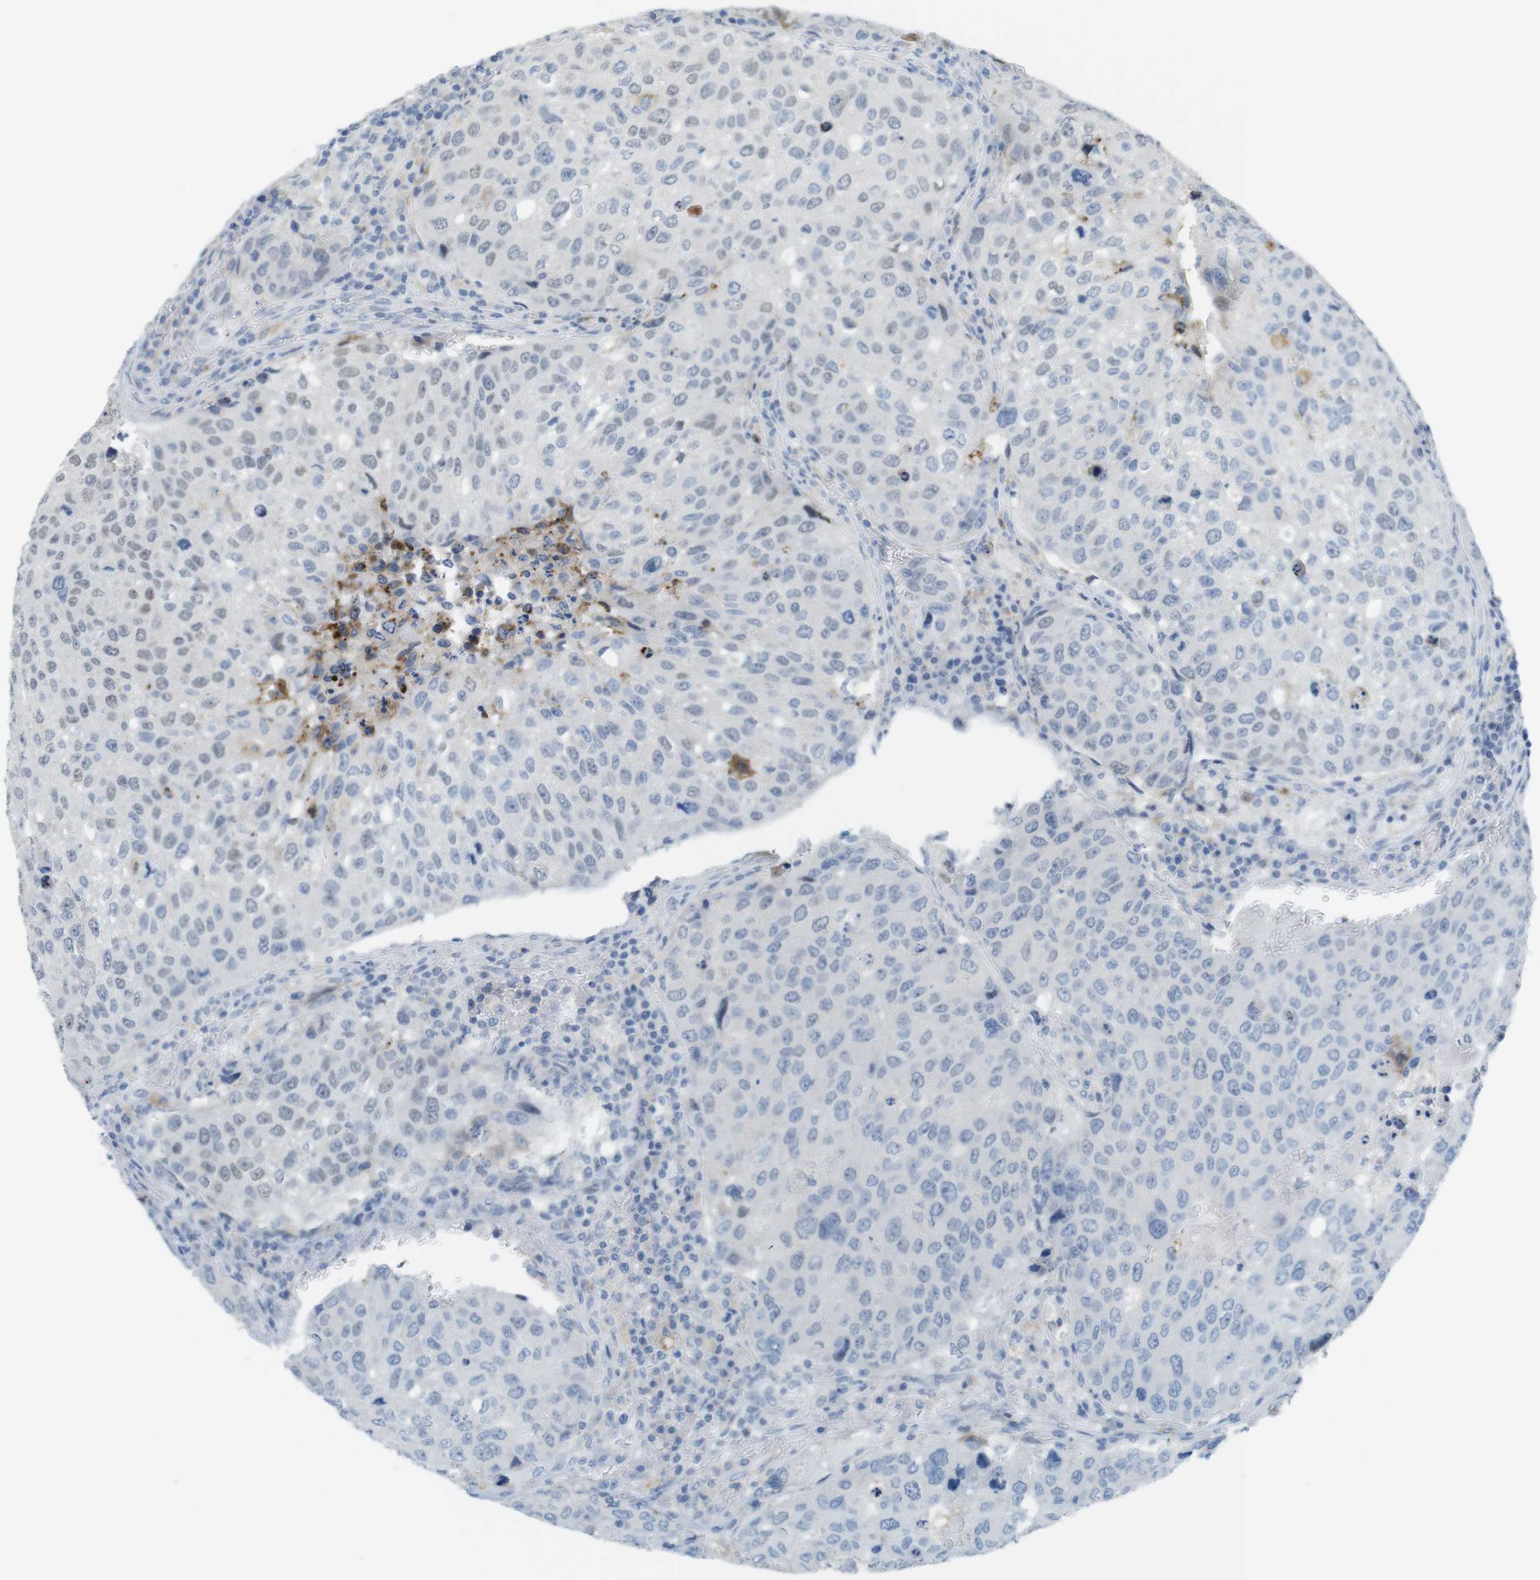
{"staining": {"intensity": "negative", "quantity": "none", "location": "none"}, "tissue": "urothelial cancer", "cell_type": "Tumor cells", "image_type": "cancer", "snomed": [{"axis": "morphology", "description": "Urothelial carcinoma, High grade"}, {"axis": "topography", "description": "Lymph node"}, {"axis": "topography", "description": "Urinary bladder"}], "caption": "High-grade urothelial carcinoma was stained to show a protein in brown. There is no significant positivity in tumor cells.", "gene": "YIPF1", "patient": {"sex": "male", "age": 51}}